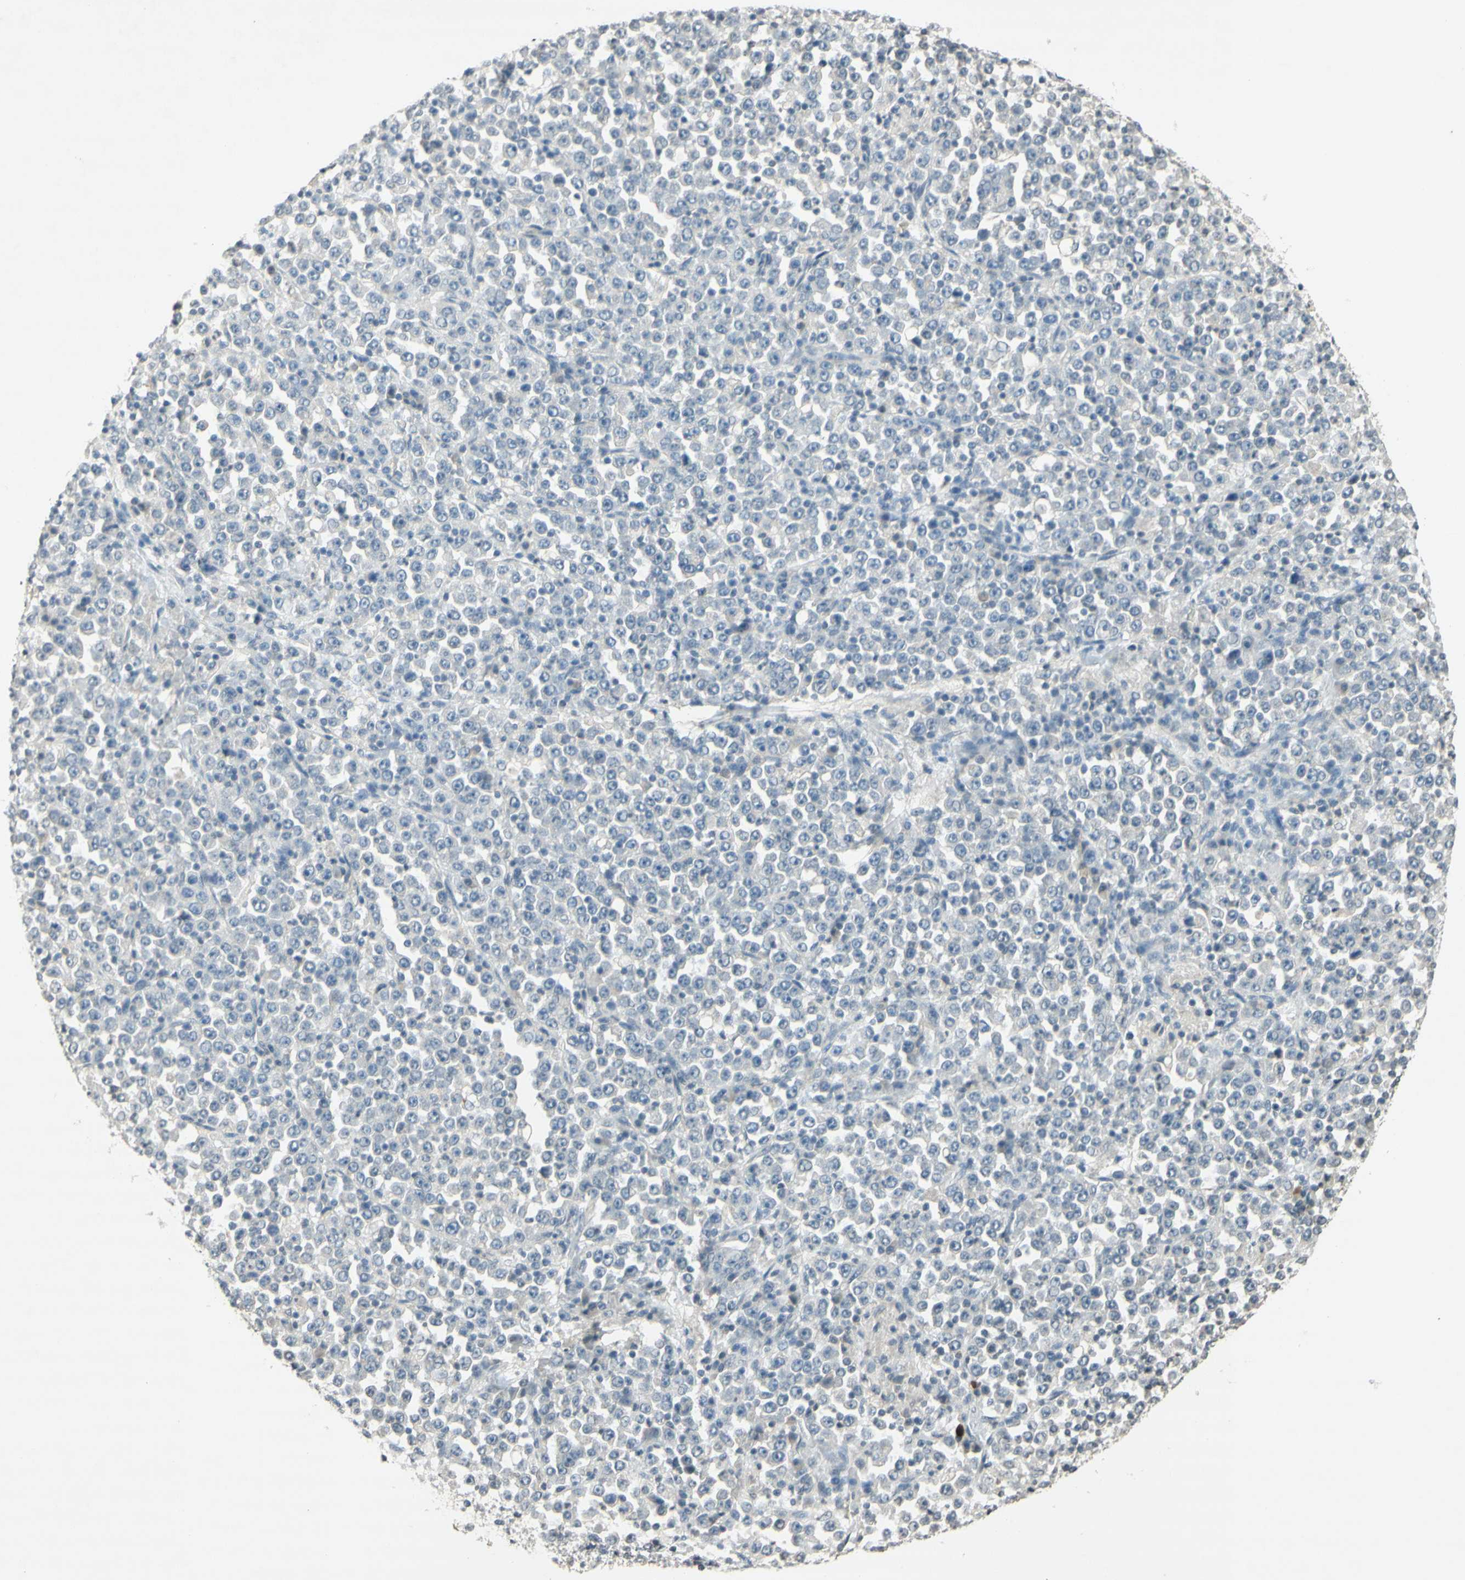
{"staining": {"intensity": "negative", "quantity": "none", "location": "none"}, "tissue": "stomach cancer", "cell_type": "Tumor cells", "image_type": "cancer", "snomed": [{"axis": "morphology", "description": "Normal tissue, NOS"}, {"axis": "morphology", "description": "Adenocarcinoma, NOS"}, {"axis": "topography", "description": "Stomach, upper"}, {"axis": "topography", "description": "Stomach"}], "caption": "There is no significant staining in tumor cells of stomach cancer (adenocarcinoma).", "gene": "GLI1", "patient": {"sex": "male", "age": 59}}